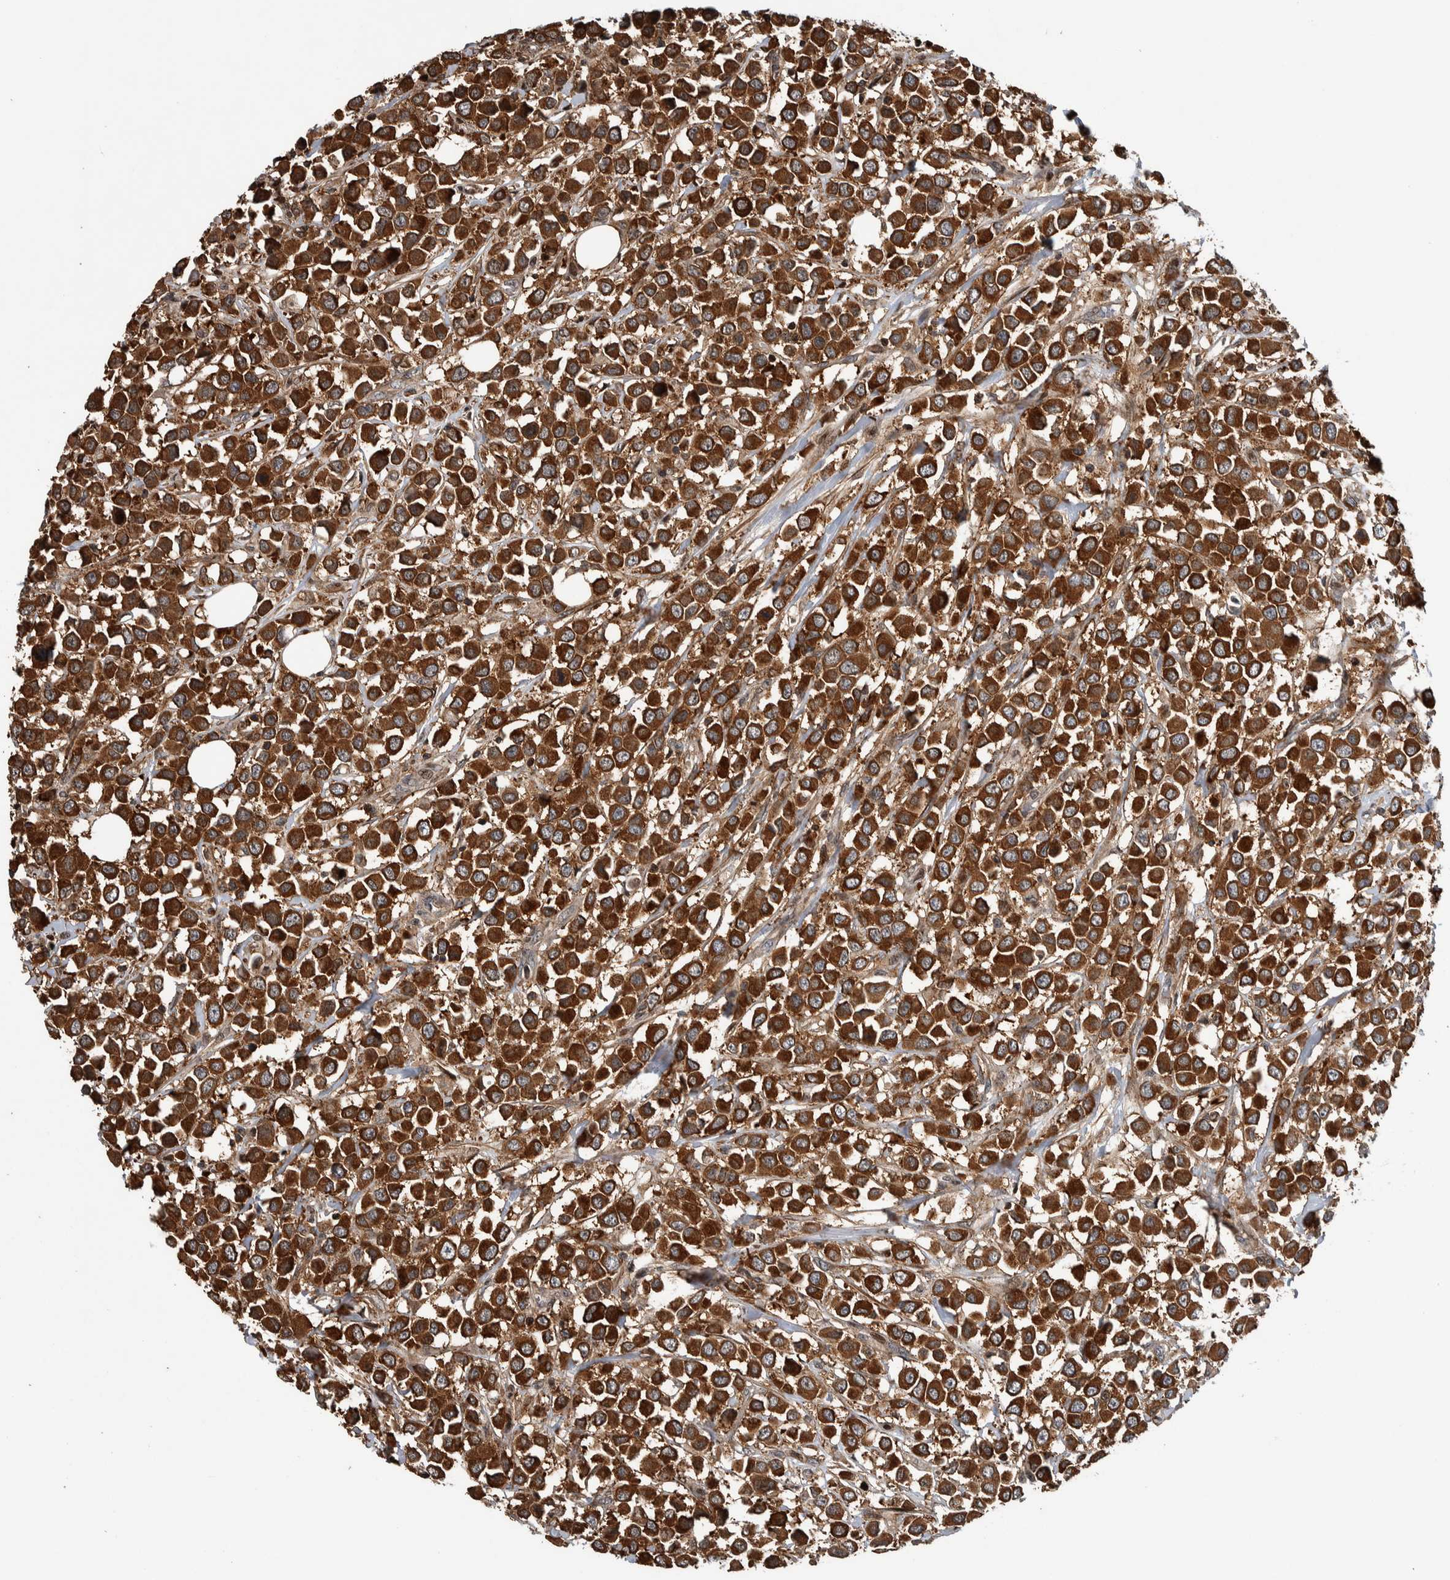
{"staining": {"intensity": "strong", "quantity": ">75%", "location": "cytoplasmic/membranous"}, "tissue": "breast cancer", "cell_type": "Tumor cells", "image_type": "cancer", "snomed": [{"axis": "morphology", "description": "Duct carcinoma"}, {"axis": "topography", "description": "Breast"}], "caption": "Approximately >75% of tumor cells in breast cancer exhibit strong cytoplasmic/membranous protein expression as visualized by brown immunohistochemical staining.", "gene": "ARFGEF1", "patient": {"sex": "female", "age": 61}}